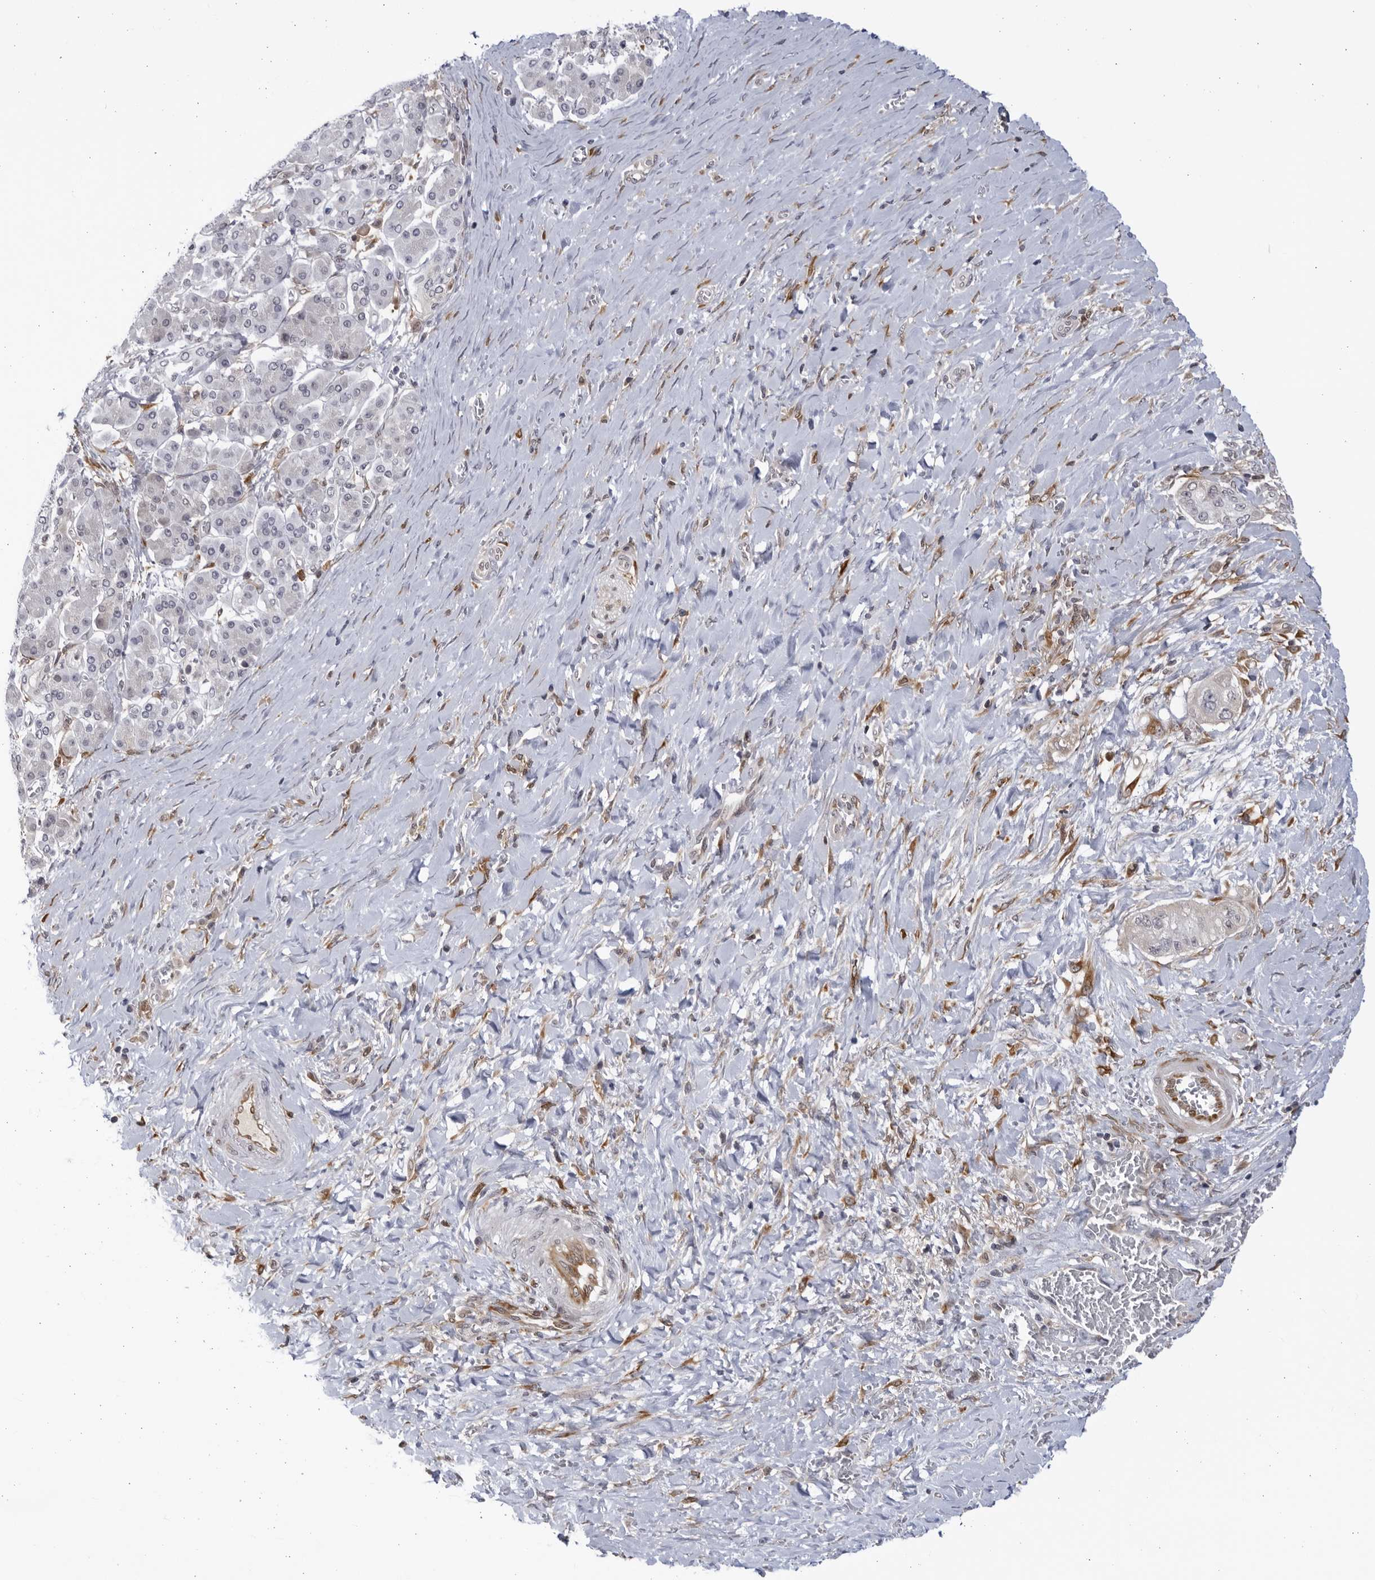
{"staining": {"intensity": "negative", "quantity": "none", "location": "none"}, "tissue": "pancreatic cancer", "cell_type": "Tumor cells", "image_type": "cancer", "snomed": [{"axis": "morphology", "description": "Adenocarcinoma, NOS"}, {"axis": "topography", "description": "Pancreas"}], "caption": "There is no significant expression in tumor cells of adenocarcinoma (pancreatic).", "gene": "BMP2K", "patient": {"sex": "male", "age": 58}}